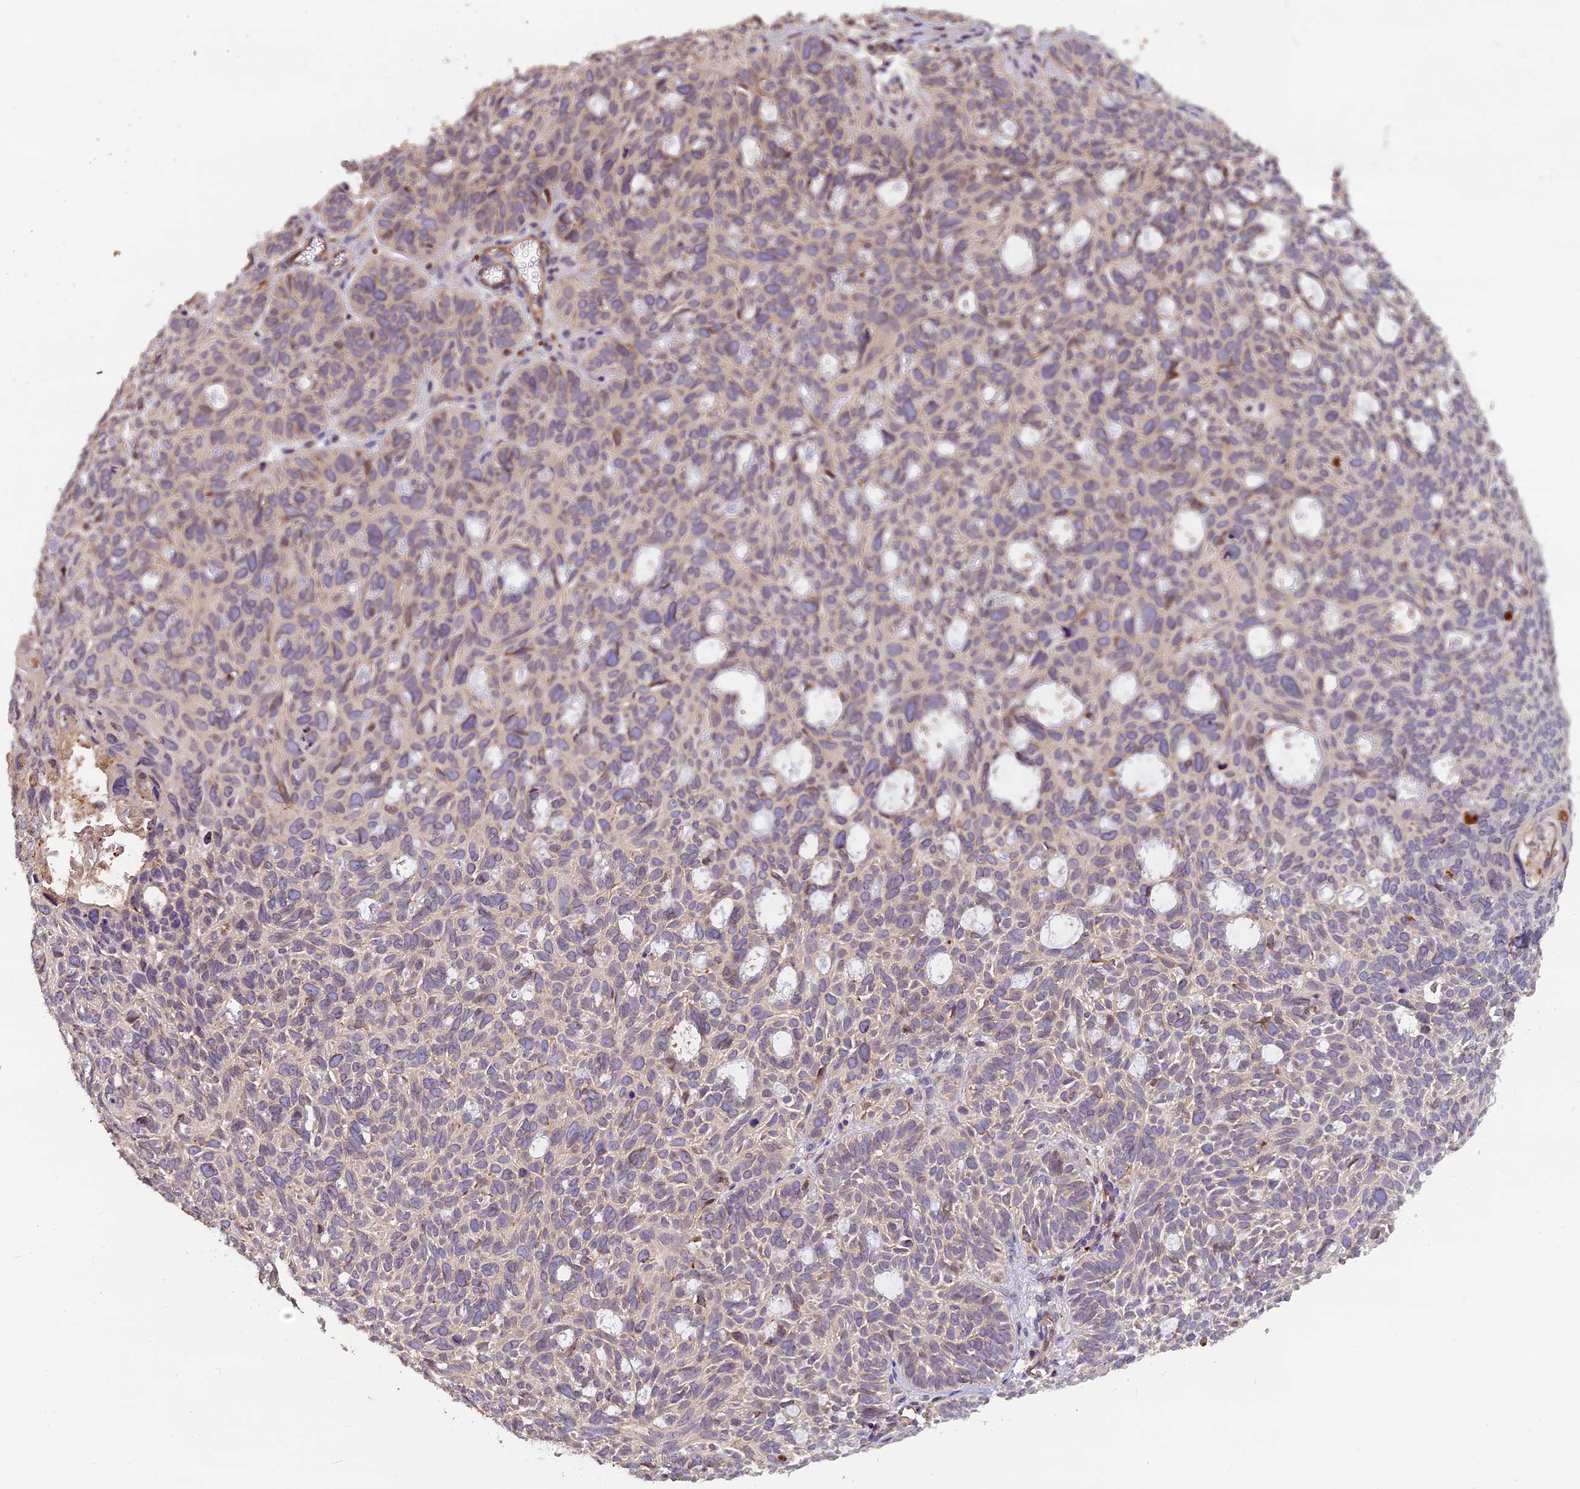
{"staining": {"intensity": "weak", "quantity": "<25%", "location": "cytoplasmic/membranous"}, "tissue": "skin cancer", "cell_type": "Tumor cells", "image_type": "cancer", "snomed": [{"axis": "morphology", "description": "Basal cell carcinoma"}, {"axis": "topography", "description": "Skin"}], "caption": "DAB (3,3'-diaminobenzidine) immunohistochemical staining of skin cancer (basal cell carcinoma) reveals no significant staining in tumor cells.", "gene": "ERMARD", "patient": {"sex": "male", "age": 69}}